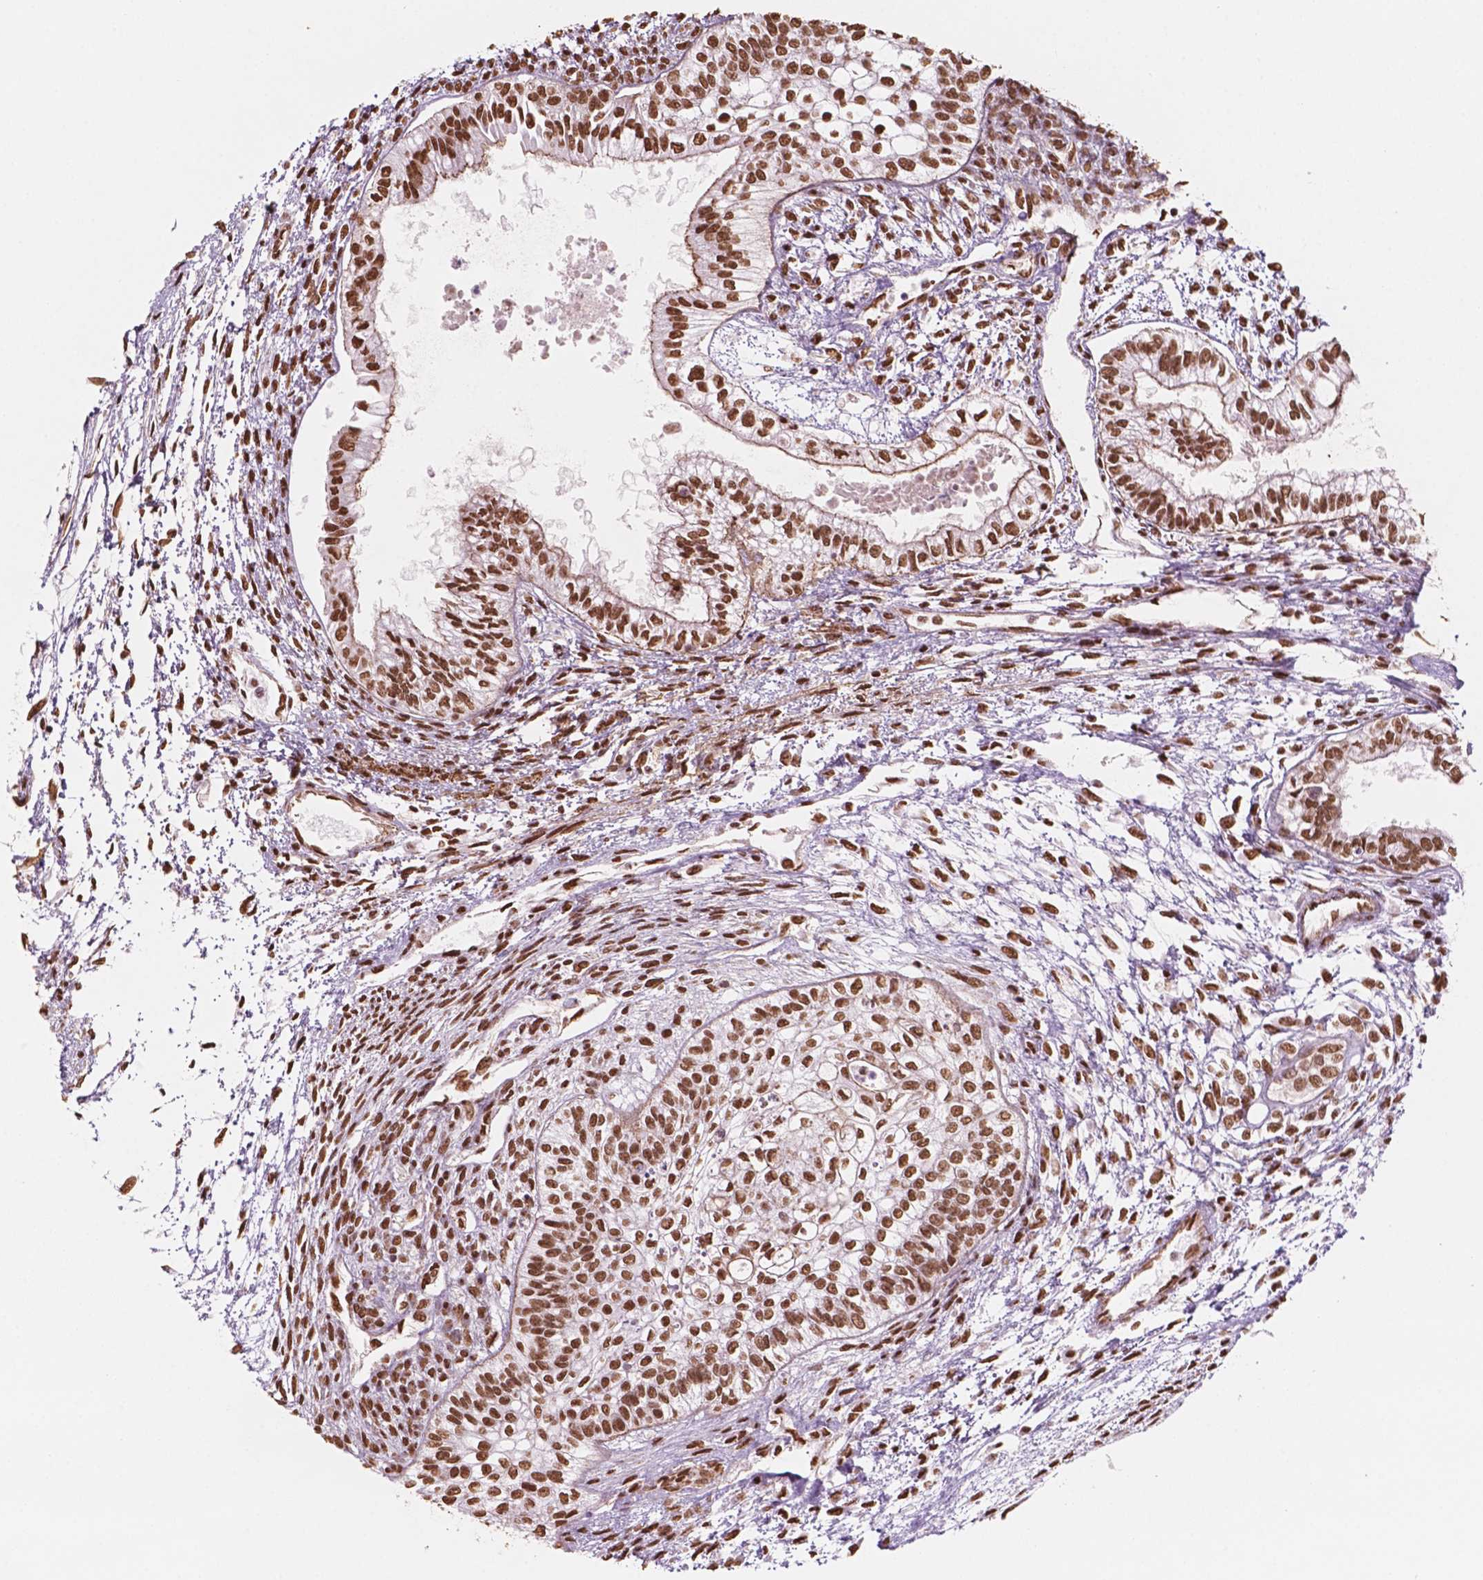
{"staining": {"intensity": "moderate", "quantity": ">75%", "location": "nuclear"}, "tissue": "testis cancer", "cell_type": "Tumor cells", "image_type": "cancer", "snomed": [{"axis": "morphology", "description": "Carcinoma, Embryonal, NOS"}, {"axis": "topography", "description": "Testis"}], "caption": "Immunohistochemical staining of embryonal carcinoma (testis) displays moderate nuclear protein staining in about >75% of tumor cells.", "gene": "GTF3C5", "patient": {"sex": "male", "age": 37}}